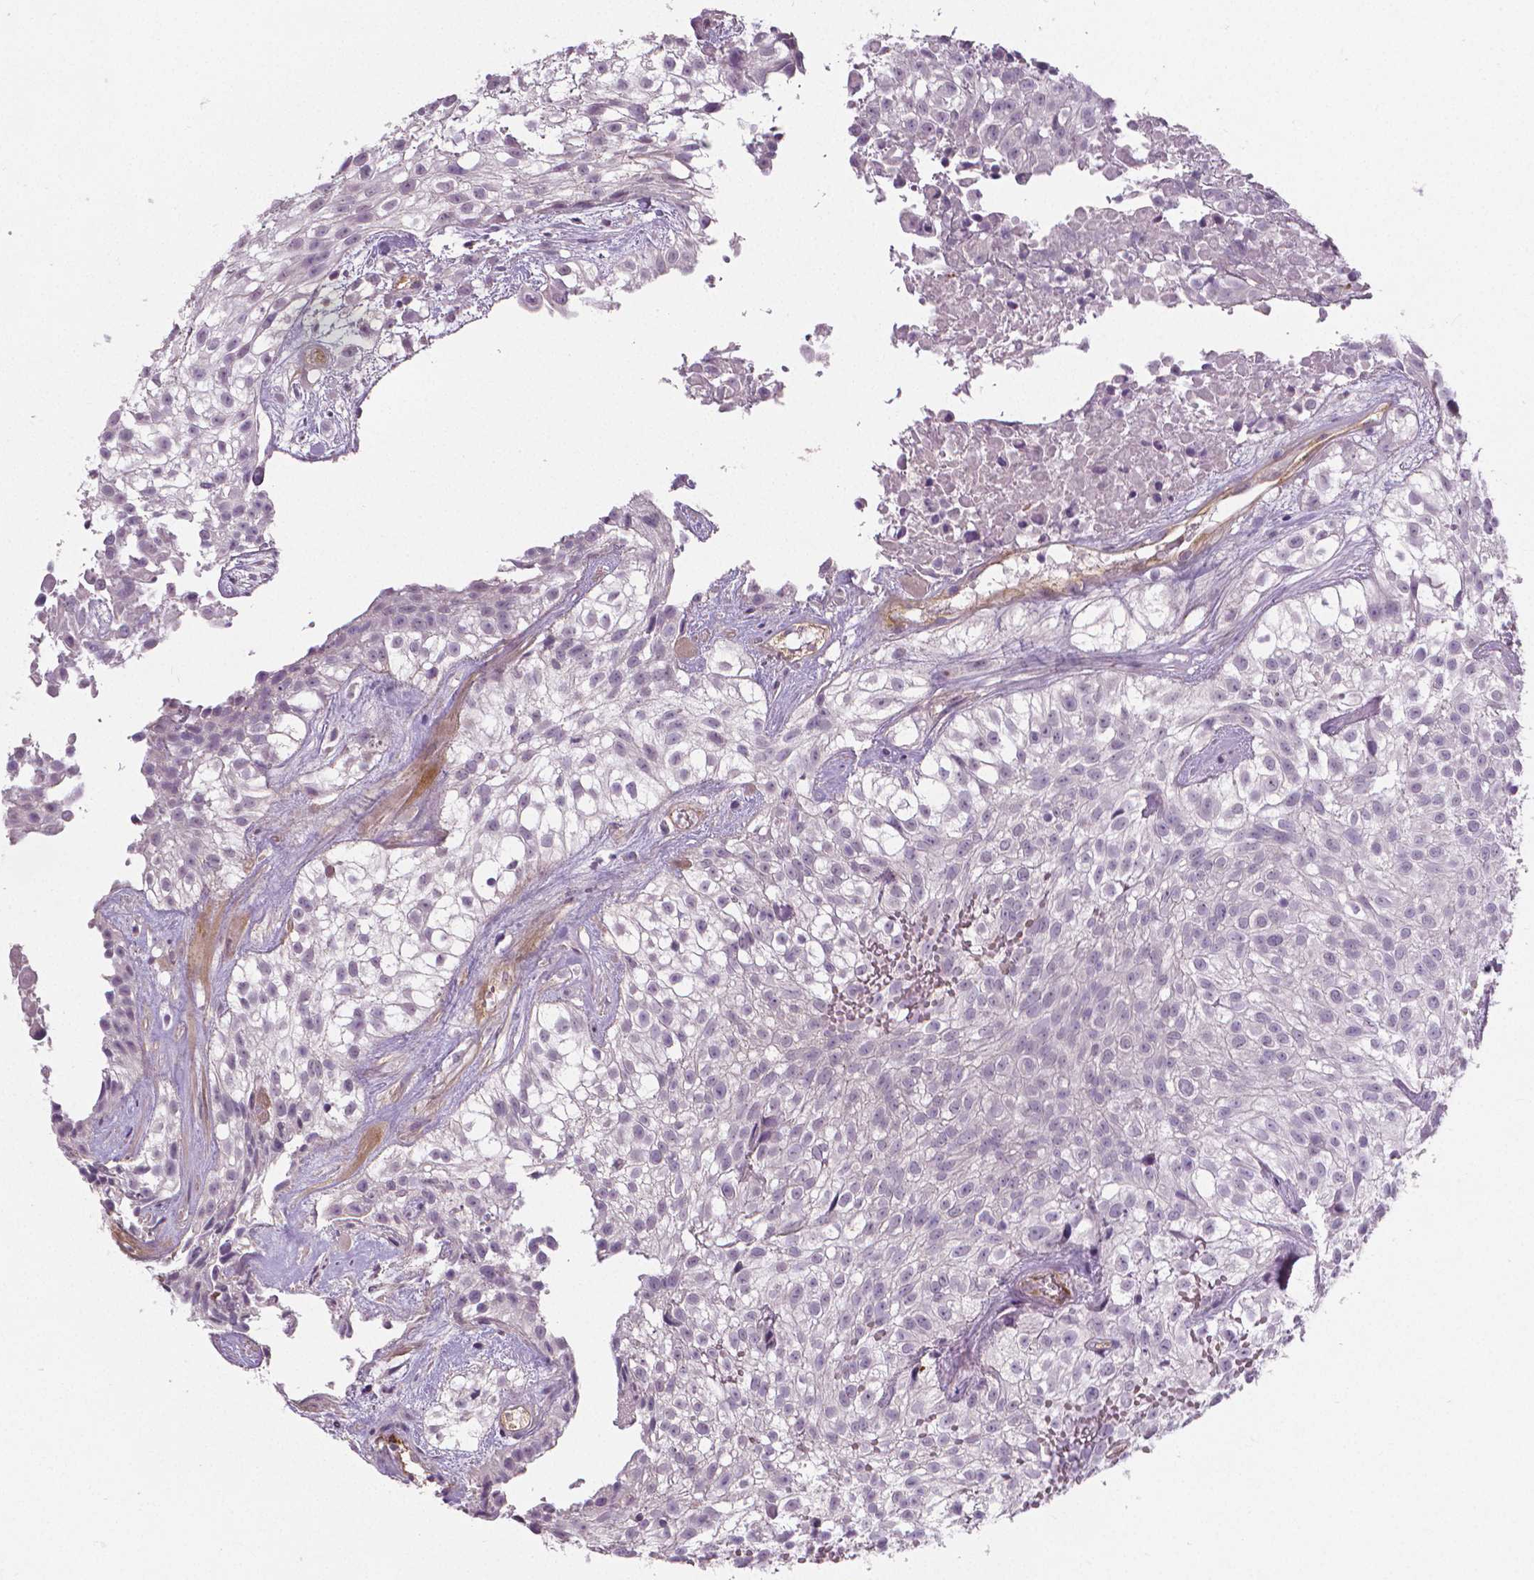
{"staining": {"intensity": "negative", "quantity": "none", "location": "none"}, "tissue": "urothelial cancer", "cell_type": "Tumor cells", "image_type": "cancer", "snomed": [{"axis": "morphology", "description": "Urothelial carcinoma, High grade"}, {"axis": "topography", "description": "Urinary bladder"}], "caption": "A histopathology image of high-grade urothelial carcinoma stained for a protein exhibits no brown staining in tumor cells.", "gene": "FLT1", "patient": {"sex": "male", "age": 56}}